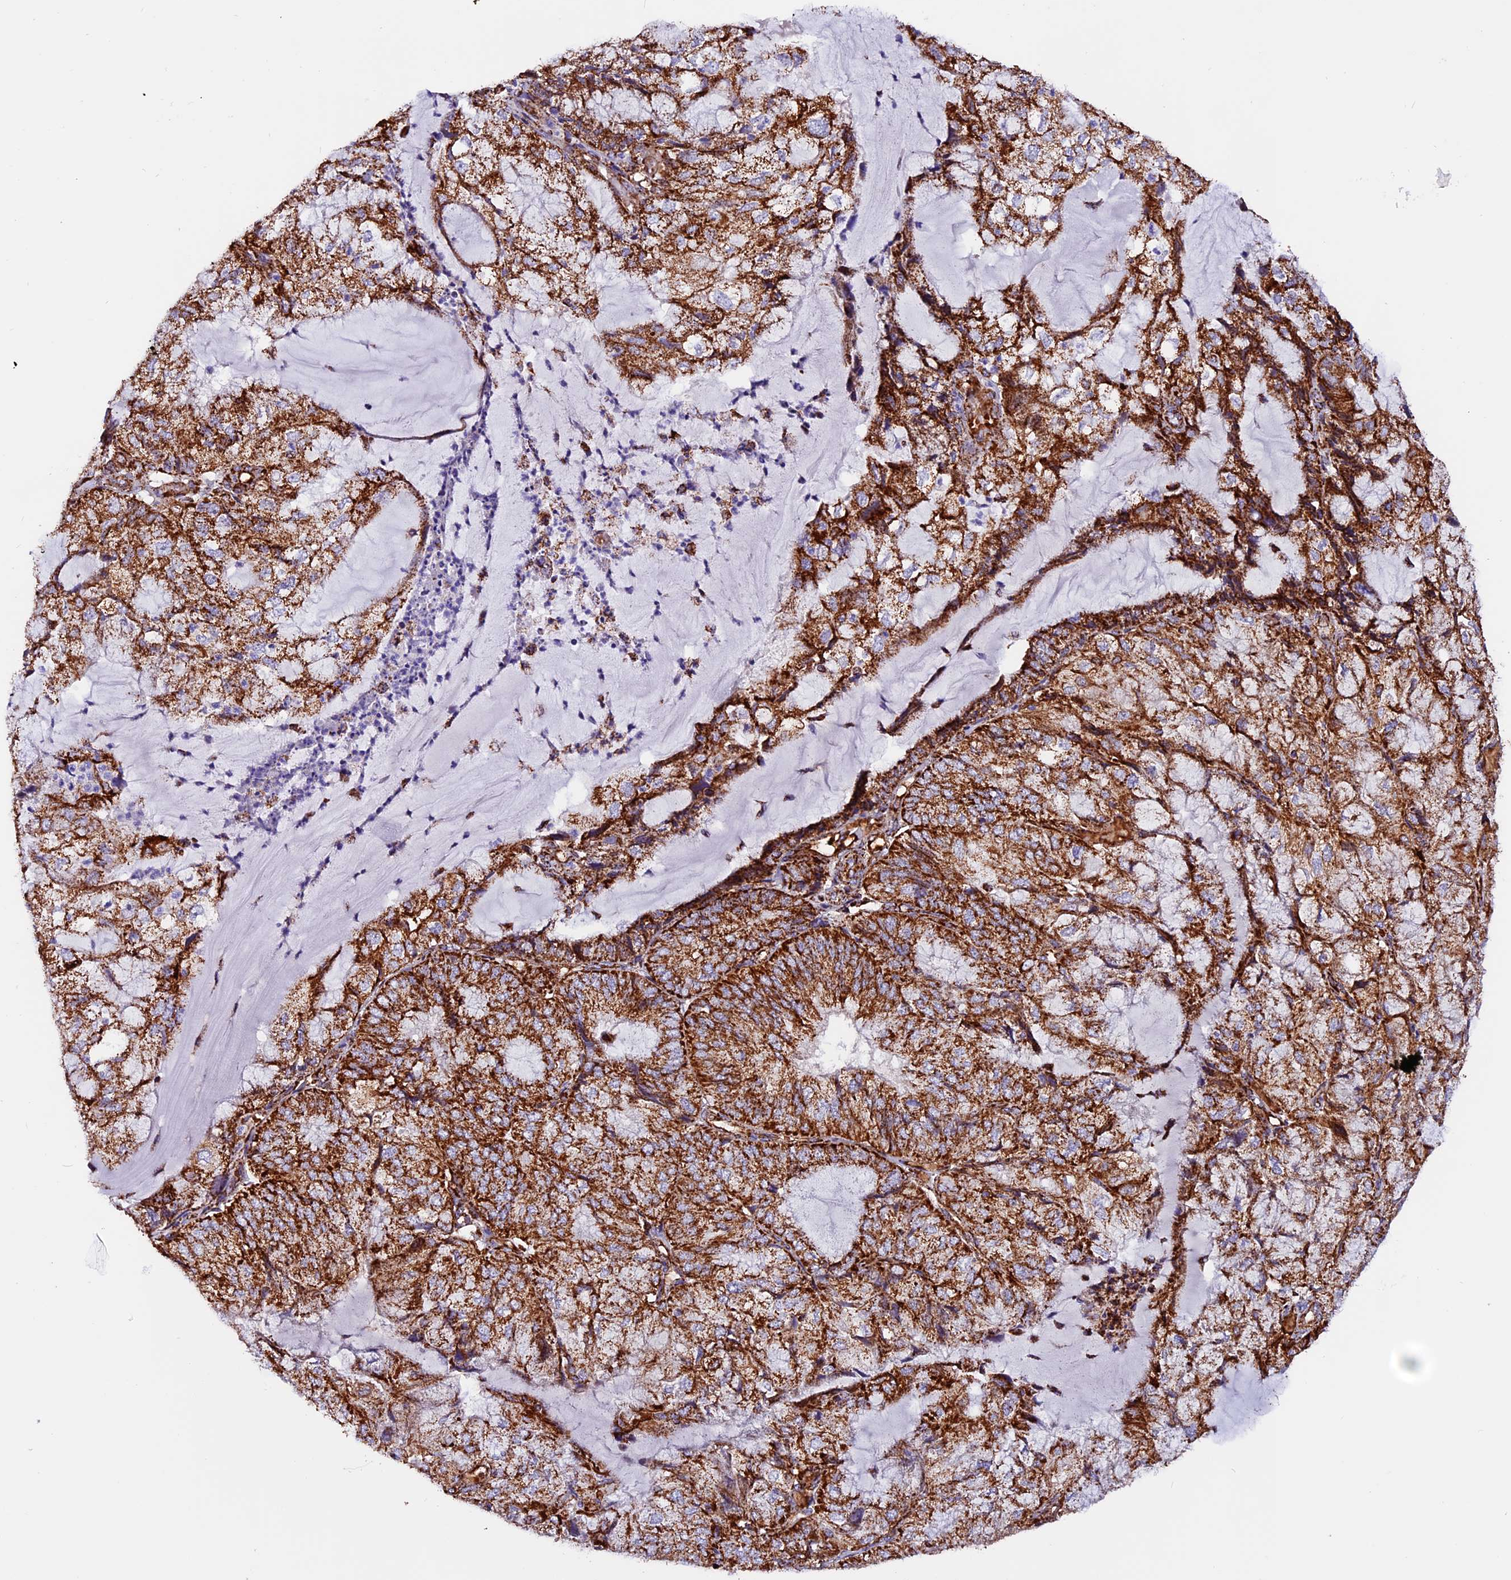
{"staining": {"intensity": "strong", "quantity": ">75%", "location": "cytoplasmic/membranous"}, "tissue": "endometrial cancer", "cell_type": "Tumor cells", "image_type": "cancer", "snomed": [{"axis": "morphology", "description": "Adenocarcinoma, NOS"}, {"axis": "topography", "description": "Endometrium"}], "caption": "Endometrial adenocarcinoma tissue shows strong cytoplasmic/membranous positivity in approximately >75% of tumor cells (DAB (3,3'-diaminobenzidine) IHC, brown staining for protein, blue staining for nuclei).", "gene": "CX3CL1", "patient": {"sex": "female", "age": 81}}